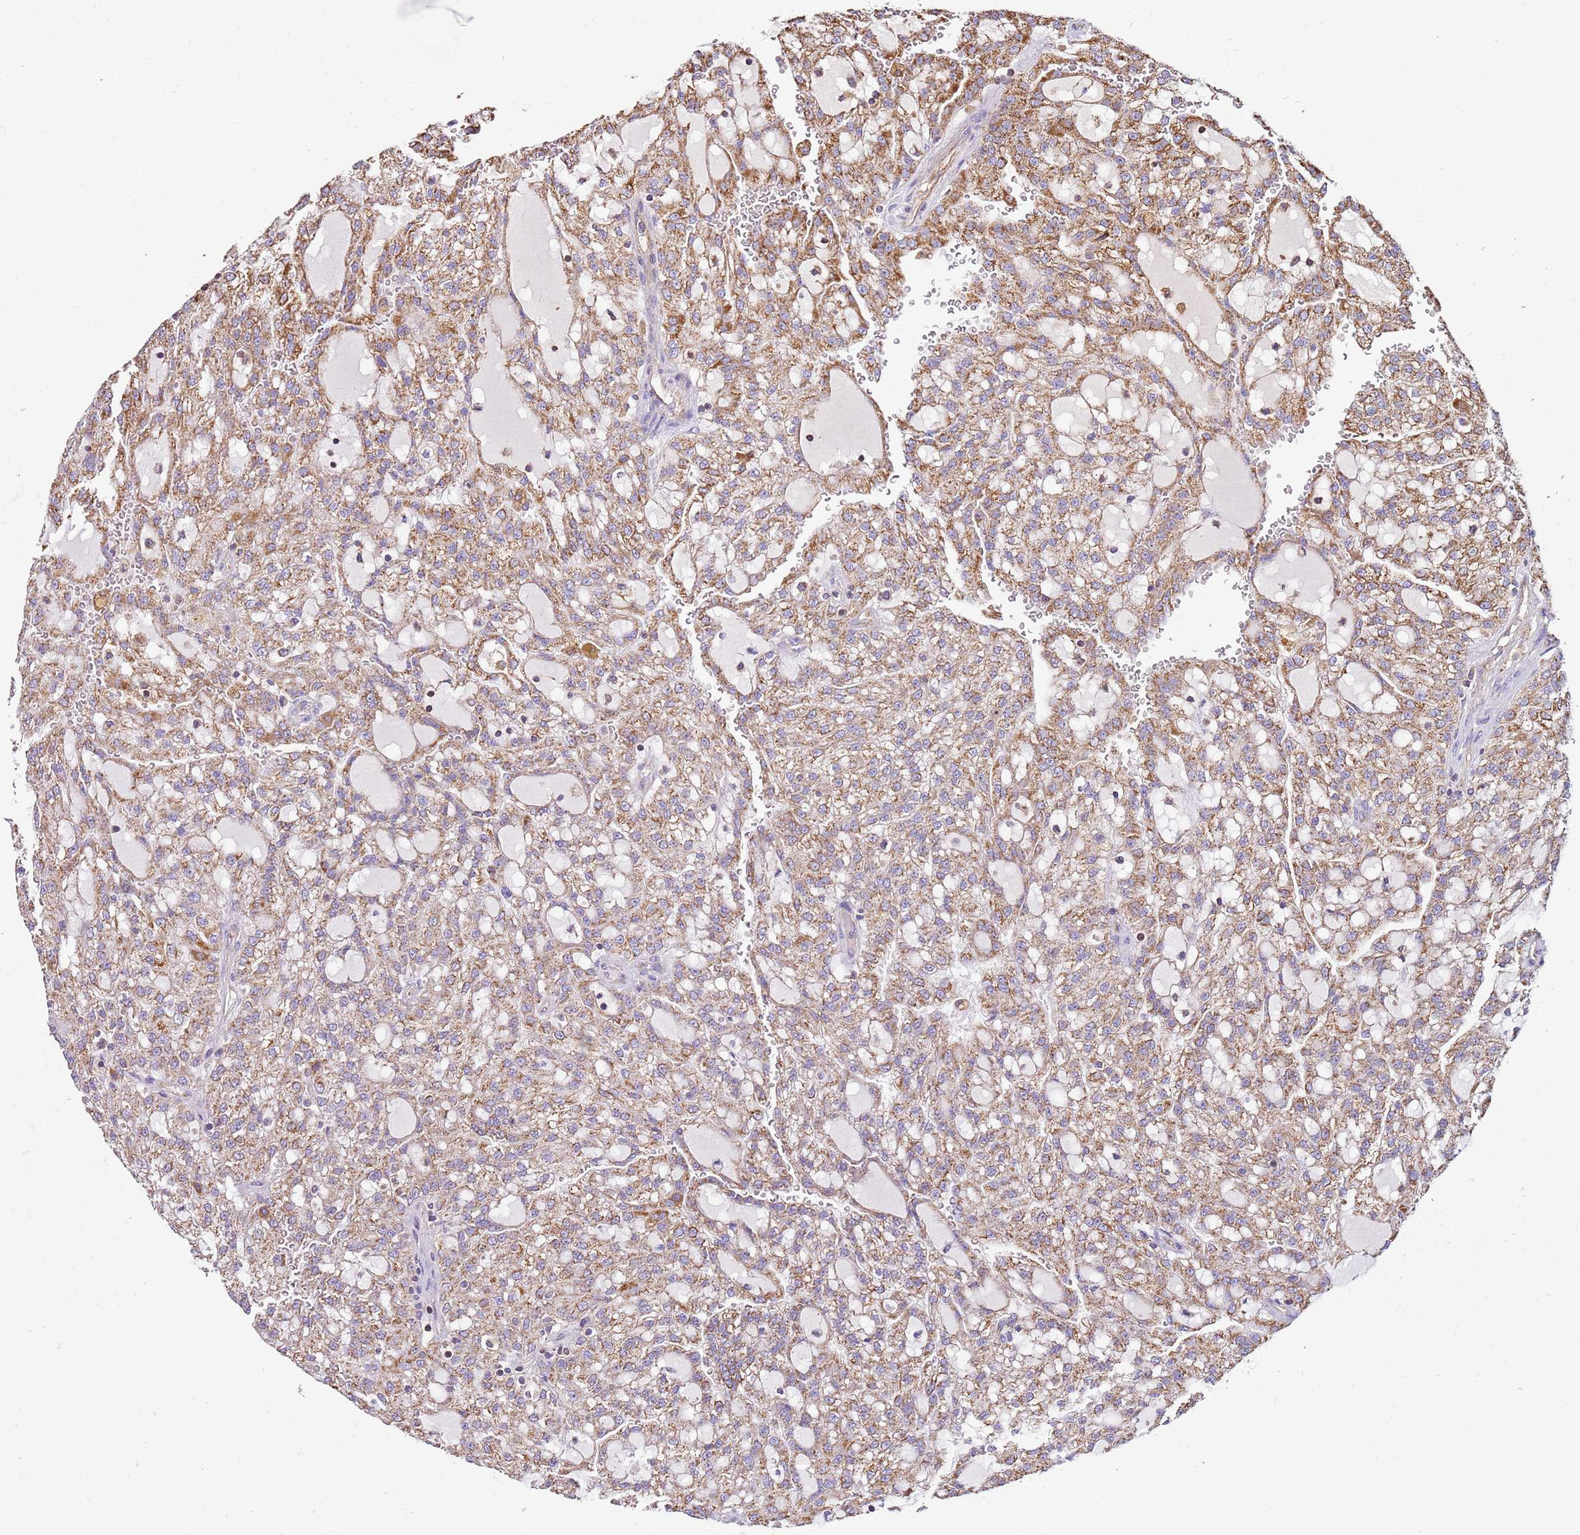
{"staining": {"intensity": "moderate", "quantity": ">75%", "location": "cytoplasmic/membranous"}, "tissue": "renal cancer", "cell_type": "Tumor cells", "image_type": "cancer", "snomed": [{"axis": "morphology", "description": "Adenocarcinoma, NOS"}, {"axis": "topography", "description": "Kidney"}], "caption": "Approximately >75% of tumor cells in human renal adenocarcinoma show moderate cytoplasmic/membranous protein positivity as visualized by brown immunohistochemical staining.", "gene": "RMND5A", "patient": {"sex": "male", "age": 63}}